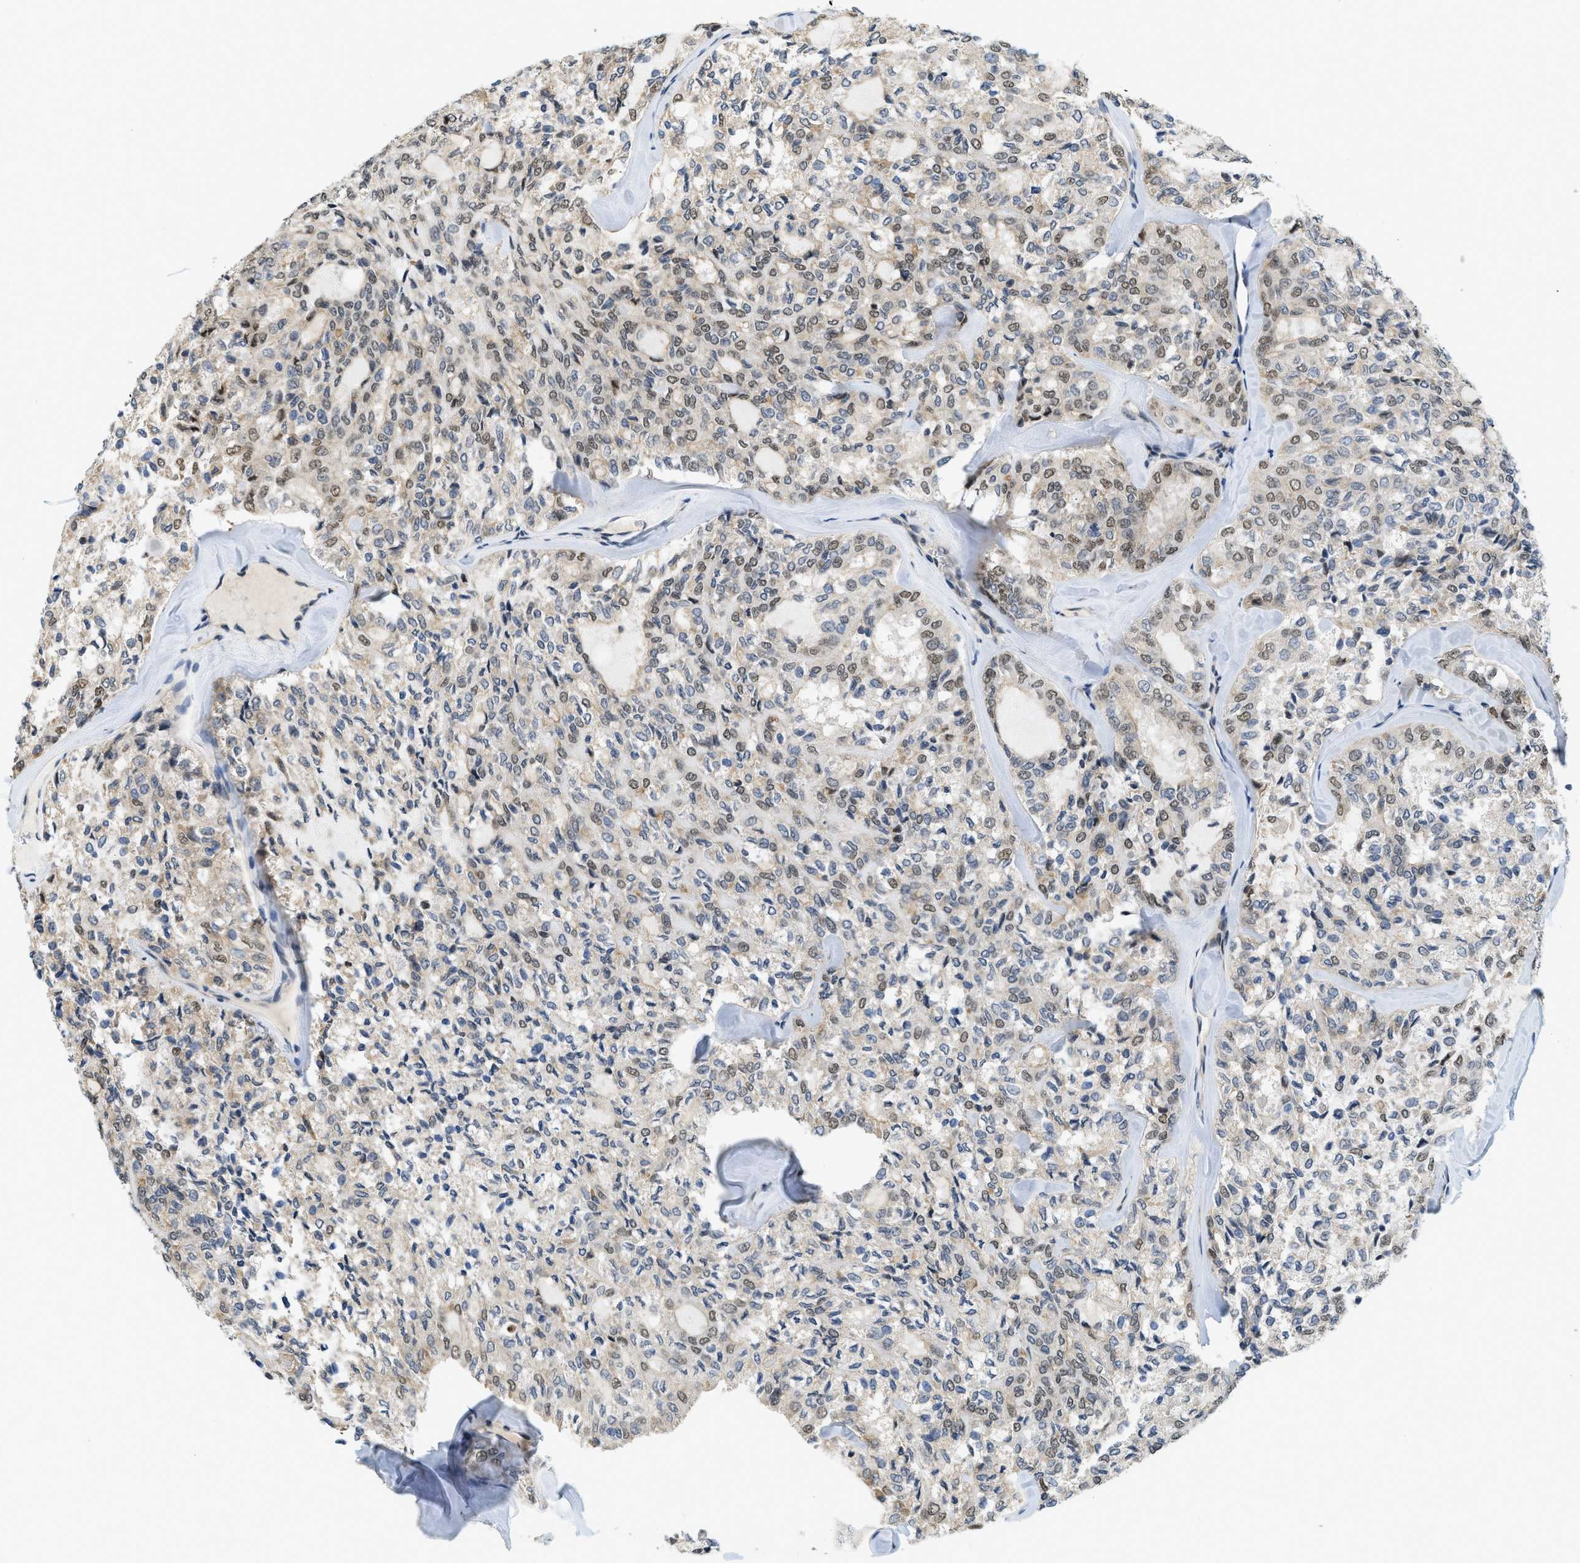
{"staining": {"intensity": "moderate", "quantity": "25%-75%", "location": "nuclear"}, "tissue": "thyroid cancer", "cell_type": "Tumor cells", "image_type": "cancer", "snomed": [{"axis": "morphology", "description": "Follicular adenoma carcinoma, NOS"}, {"axis": "topography", "description": "Thyroid gland"}], "caption": "Thyroid cancer (follicular adenoma carcinoma) stained for a protein (brown) reveals moderate nuclear positive expression in about 25%-75% of tumor cells.", "gene": "KMT2A", "patient": {"sex": "male", "age": 75}}